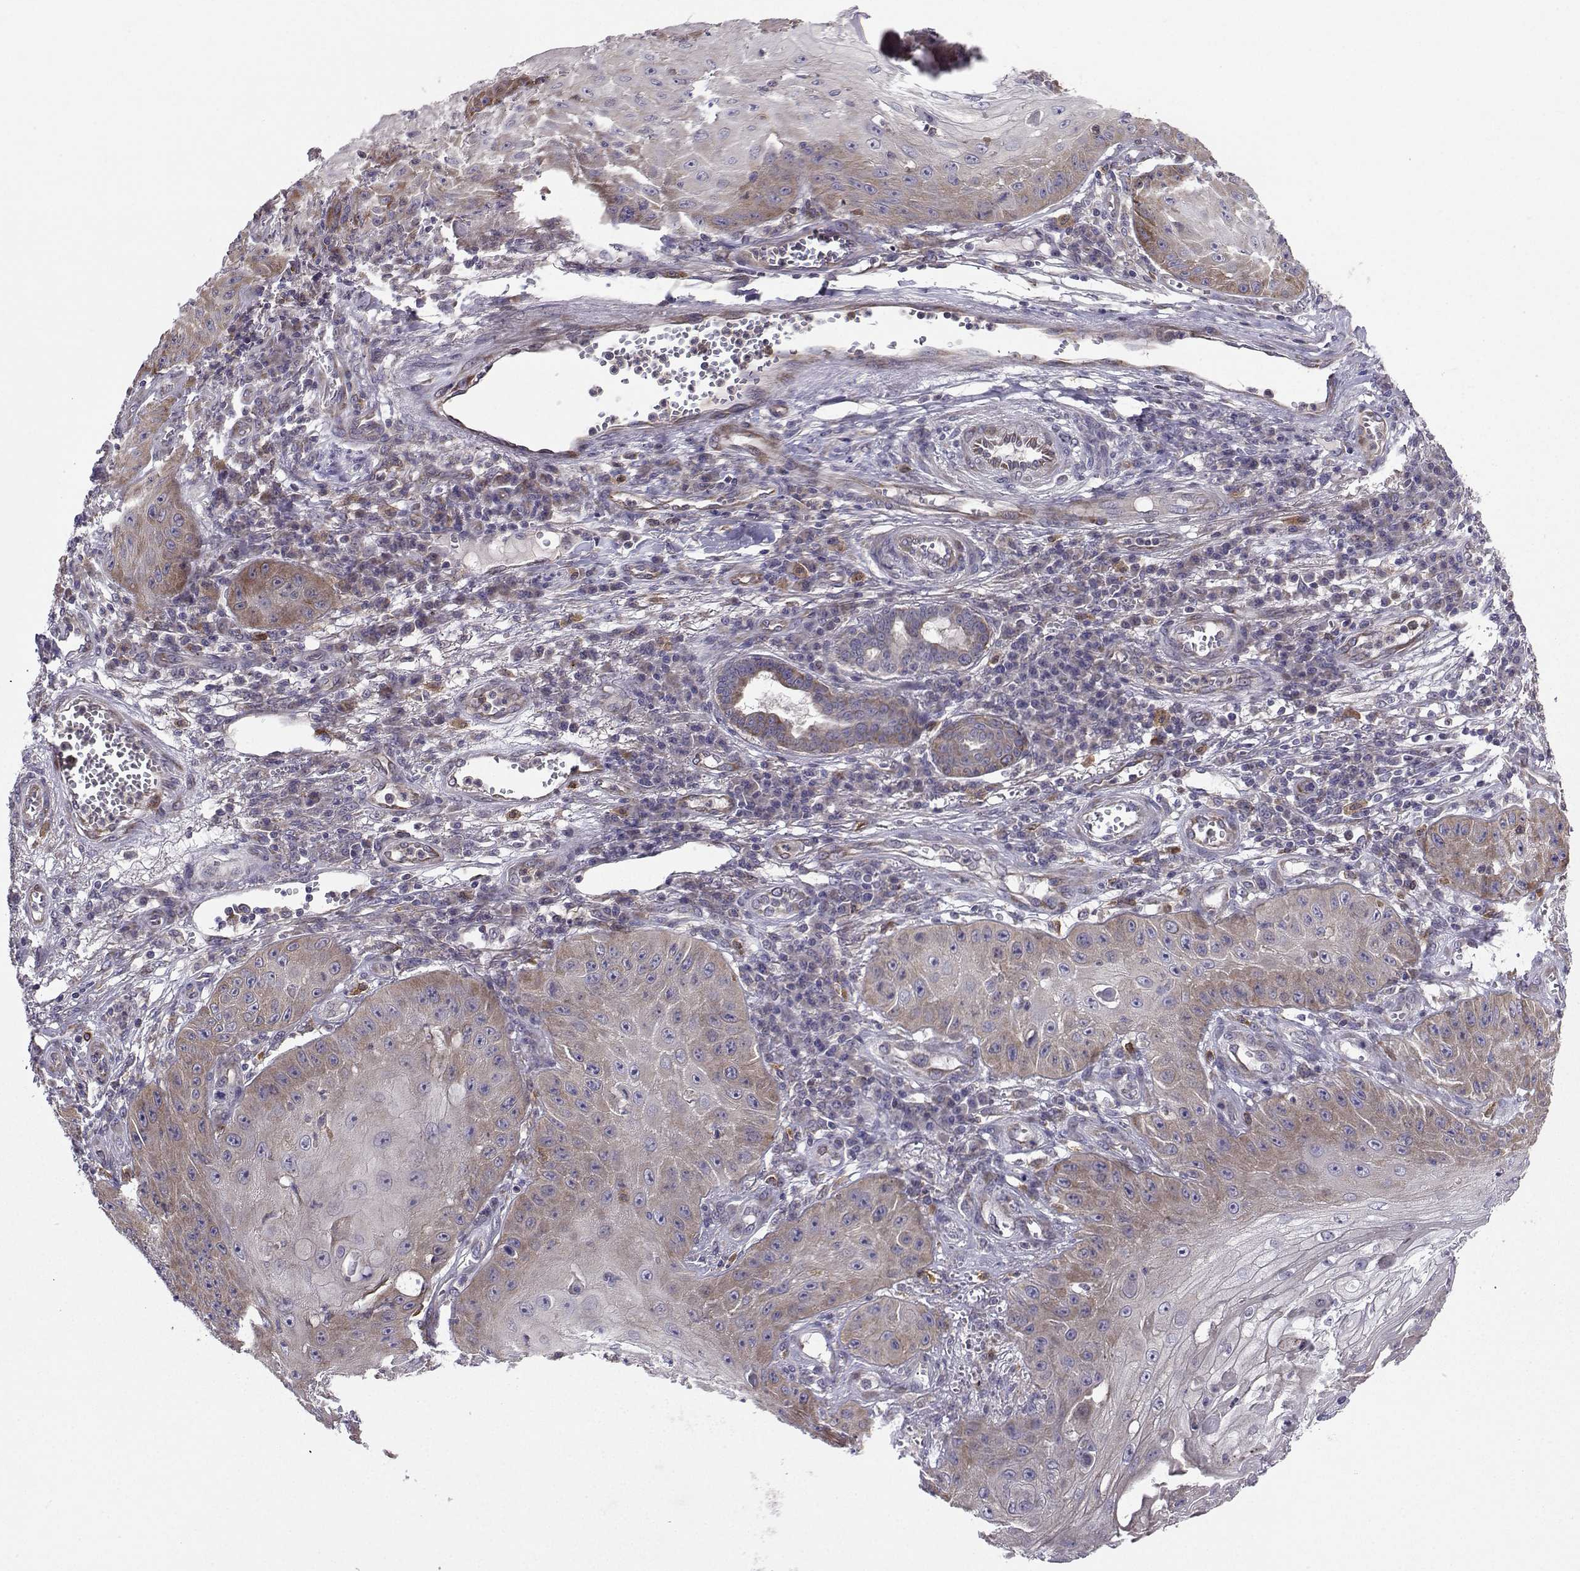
{"staining": {"intensity": "moderate", "quantity": "<25%", "location": "cytoplasmic/membranous"}, "tissue": "skin cancer", "cell_type": "Tumor cells", "image_type": "cancer", "snomed": [{"axis": "morphology", "description": "Squamous cell carcinoma, NOS"}, {"axis": "topography", "description": "Skin"}], "caption": "Immunohistochemistry (IHC) of human squamous cell carcinoma (skin) shows low levels of moderate cytoplasmic/membranous expression in approximately <25% of tumor cells.", "gene": "STXBP5", "patient": {"sex": "male", "age": 70}}